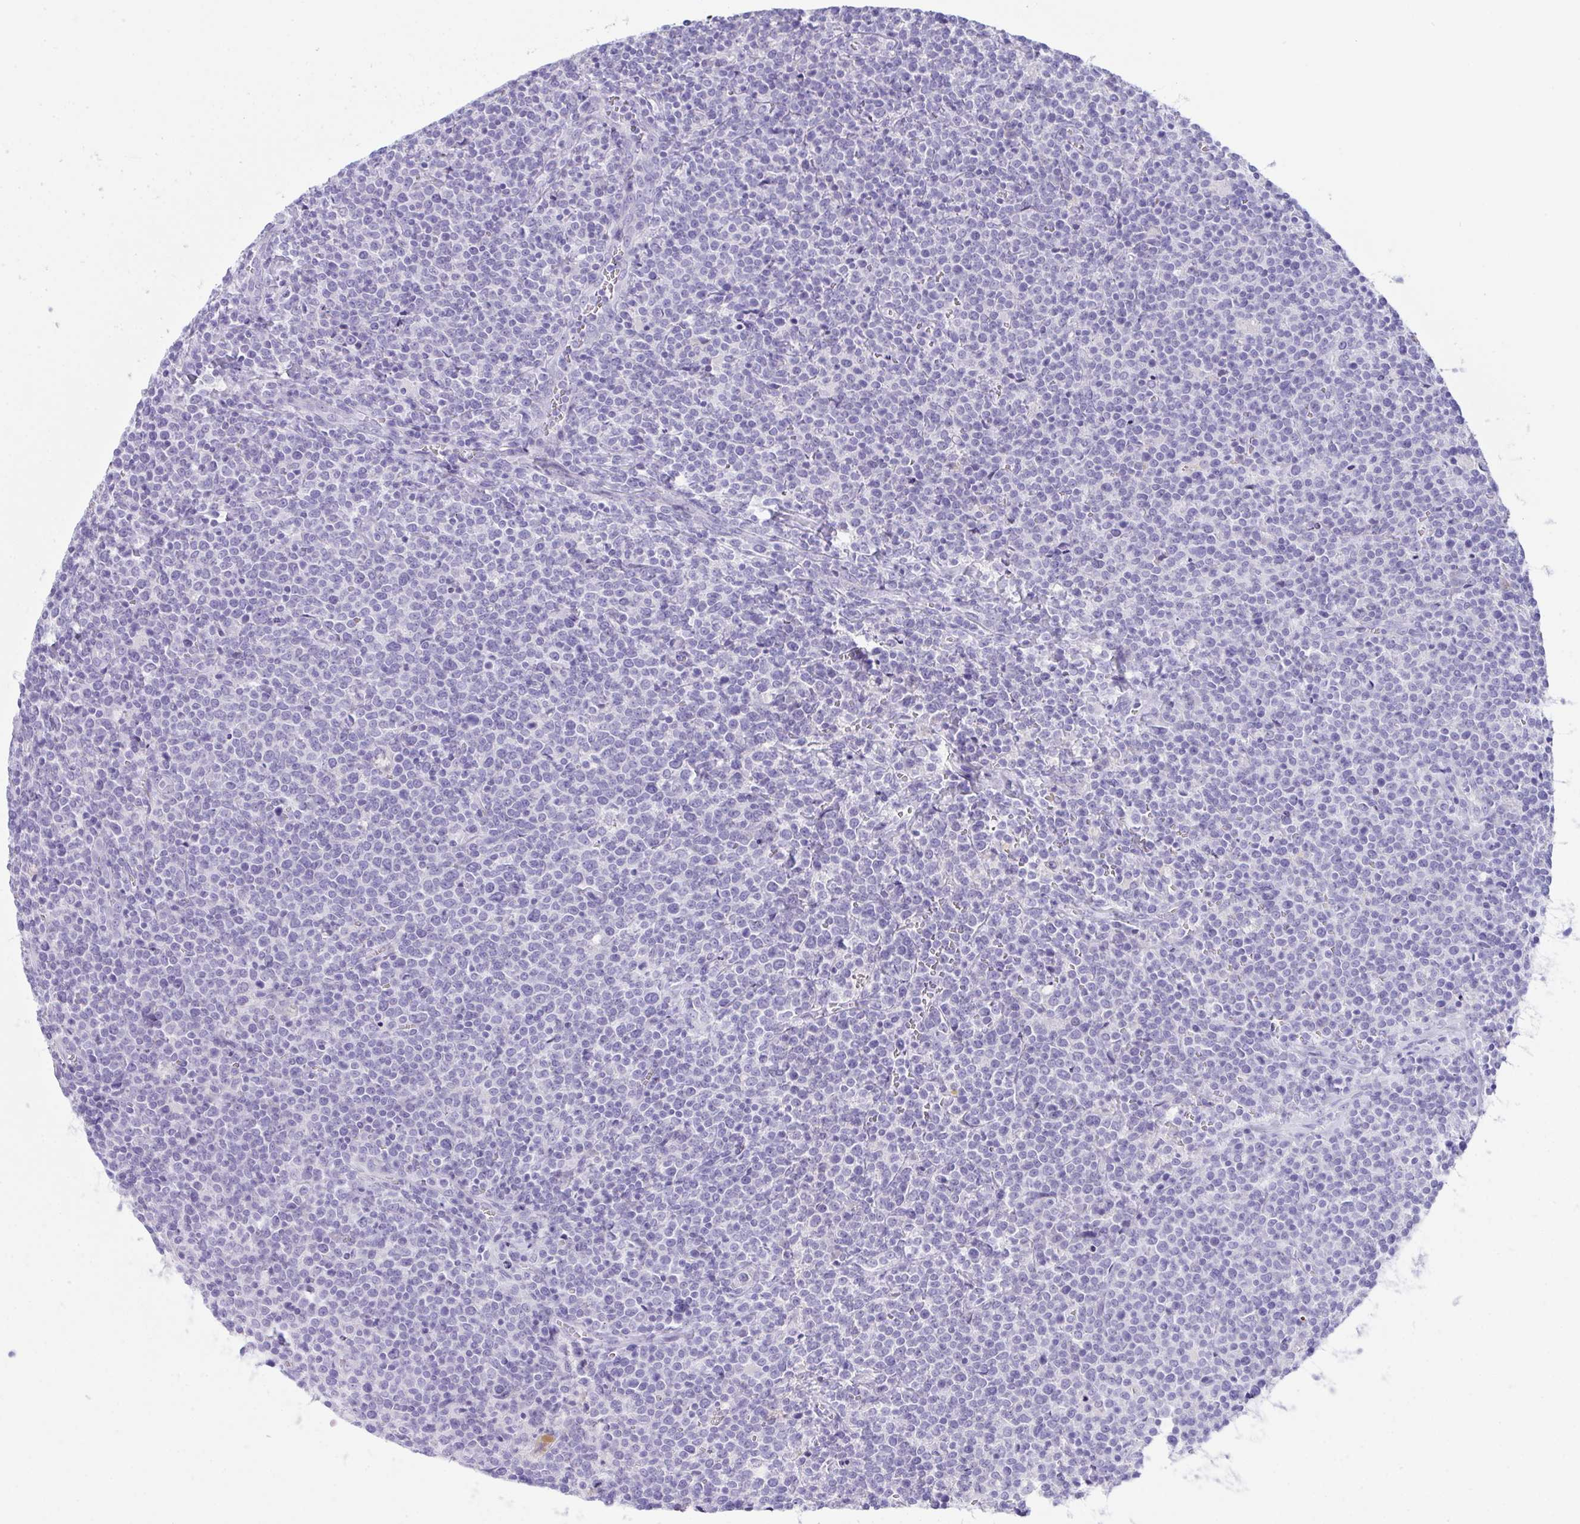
{"staining": {"intensity": "negative", "quantity": "none", "location": "none"}, "tissue": "lymphoma", "cell_type": "Tumor cells", "image_type": "cancer", "snomed": [{"axis": "morphology", "description": "Malignant lymphoma, non-Hodgkin's type, High grade"}, {"axis": "topography", "description": "Lymph node"}], "caption": "Tumor cells are negative for protein expression in human high-grade malignant lymphoma, non-Hodgkin's type. (DAB (3,3'-diaminobenzidine) IHC with hematoxylin counter stain).", "gene": "GLB1L2", "patient": {"sex": "male", "age": 61}}